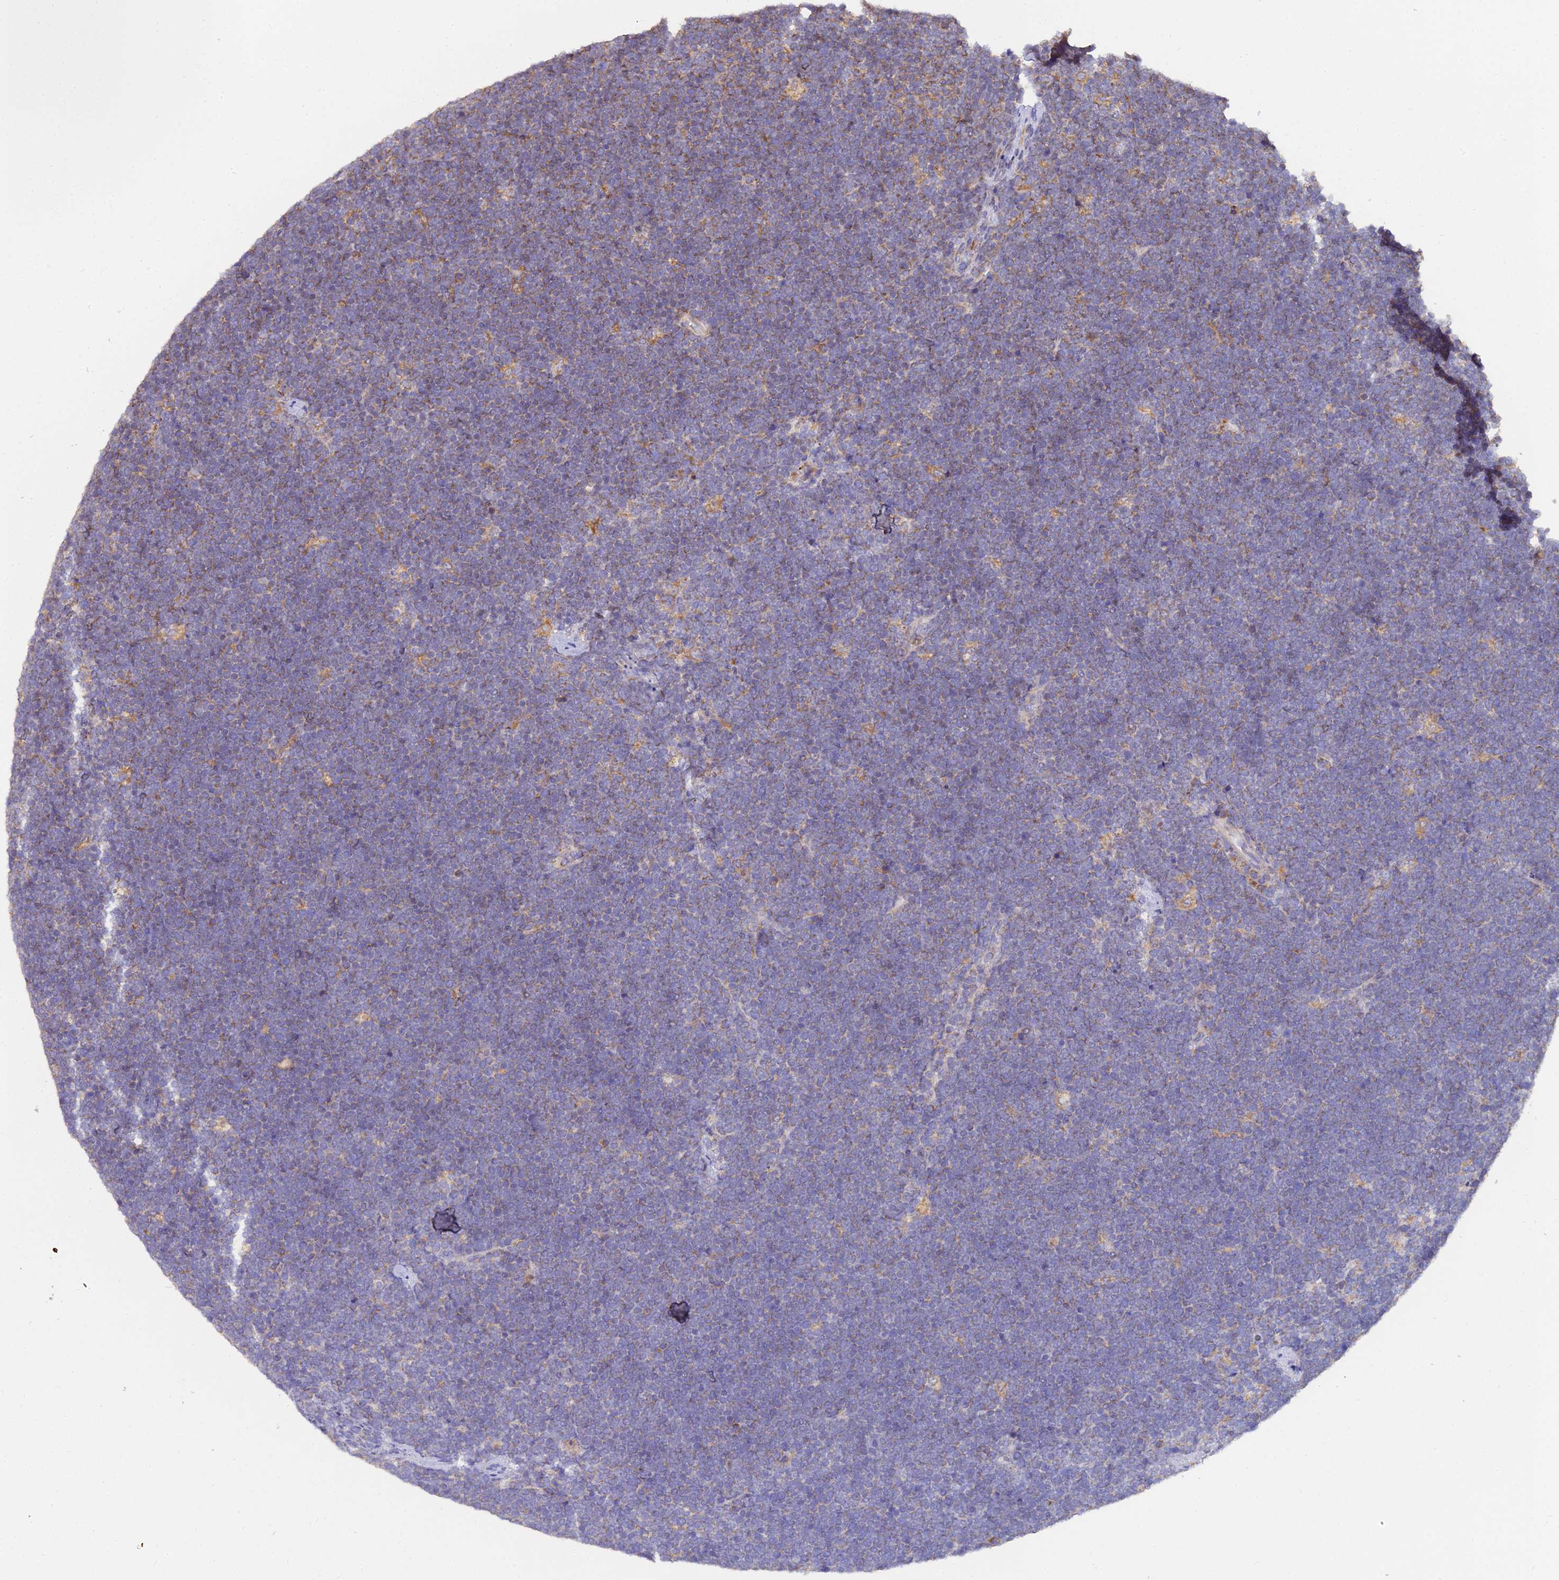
{"staining": {"intensity": "moderate", "quantity": "<25%", "location": "cytoplasmic/membranous"}, "tissue": "lymphoma", "cell_type": "Tumor cells", "image_type": "cancer", "snomed": [{"axis": "morphology", "description": "Malignant lymphoma, non-Hodgkin's type, High grade"}, {"axis": "topography", "description": "Lymph node"}], "caption": "Protein analysis of lymphoma tissue reveals moderate cytoplasmic/membranous positivity in approximately <25% of tumor cells.", "gene": "ARL8B", "patient": {"sex": "male", "age": 13}}